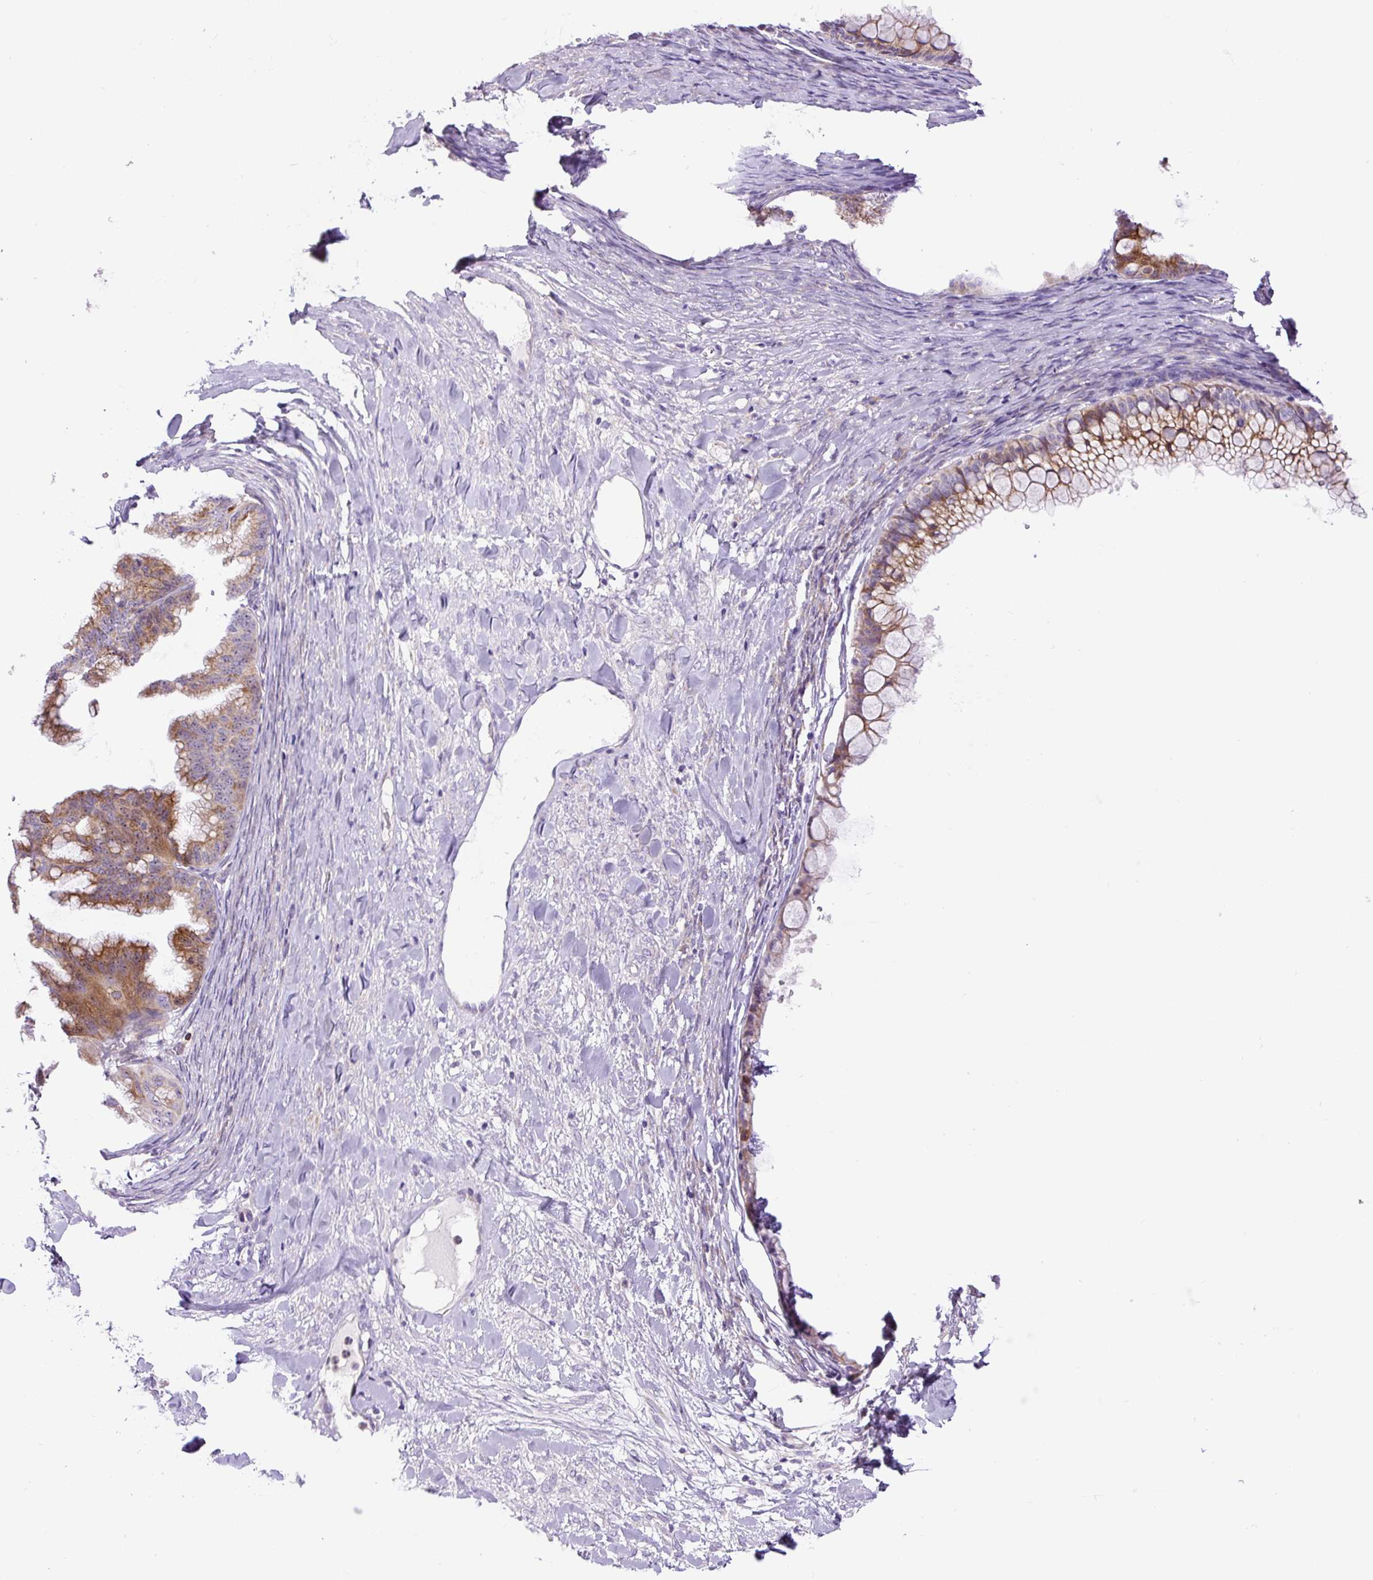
{"staining": {"intensity": "moderate", "quantity": ">75%", "location": "cytoplasmic/membranous"}, "tissue": "ovarian cancer", "cell_type": "Tumor cells", "image_type": "cancer", "snomed": [{"axis": "morphology", "description": "Cystadenocarcinoma, mucinous, NOS"}, {"axis": "topography", "description": "Ovary"}], "caption": "Immunohistochemistry of human ovarian cancer displays medium levels of moderate cytoplasmic/membranous expression in about >75% of tumor cells. The staining is performed using DAB (3,3'-diaminobenzidine) brown chromogen to label protein expression. The nuclei are counter-stained blue using hematoxylin.", "gene": "ZNF596", "patient": {"sex": "female", "age": 35}}